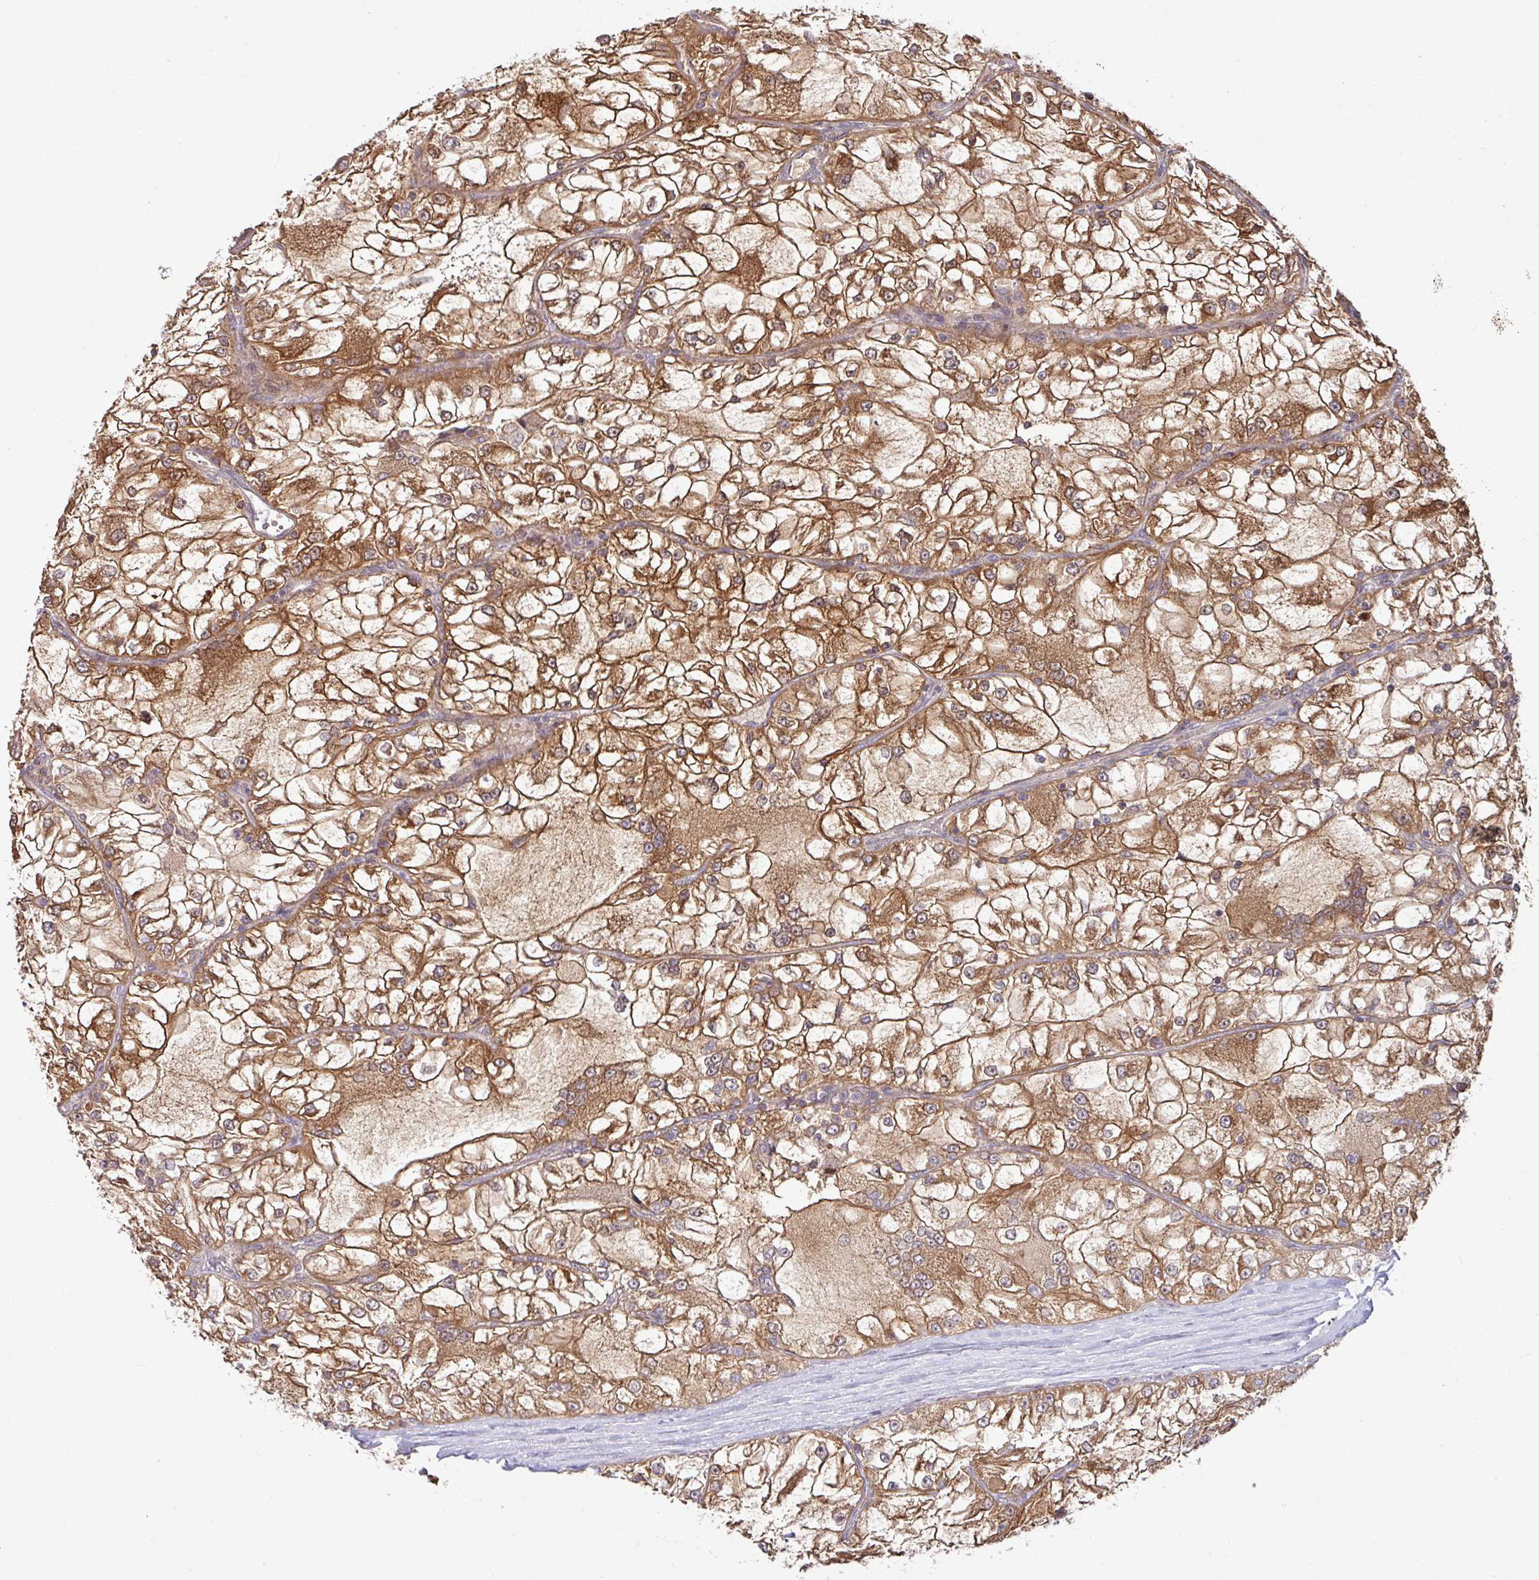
{"staining": {"intensity": "strong", "quantity": ">75%", "location": "cytoplasmic/membranous"}, "tissue": "renal cancer", "cell_type": "Tumor cells", "image_type": "cancer", "snomed": [{"axis": "morphology", "description": "Adenocarcinoma, NOS"}, {"axis": "topography", "description": "Kidney"}], "caption": "A high-resolution image shows immunohistochemistry (IHC) staining of renal adenocarcinoma, which demonstrates strong cytoplasmic/membranous positivity in approximately >75% of tumor cells.", "gene": "SLAMF6", "patient": {"sex": "female", "age": 72}}